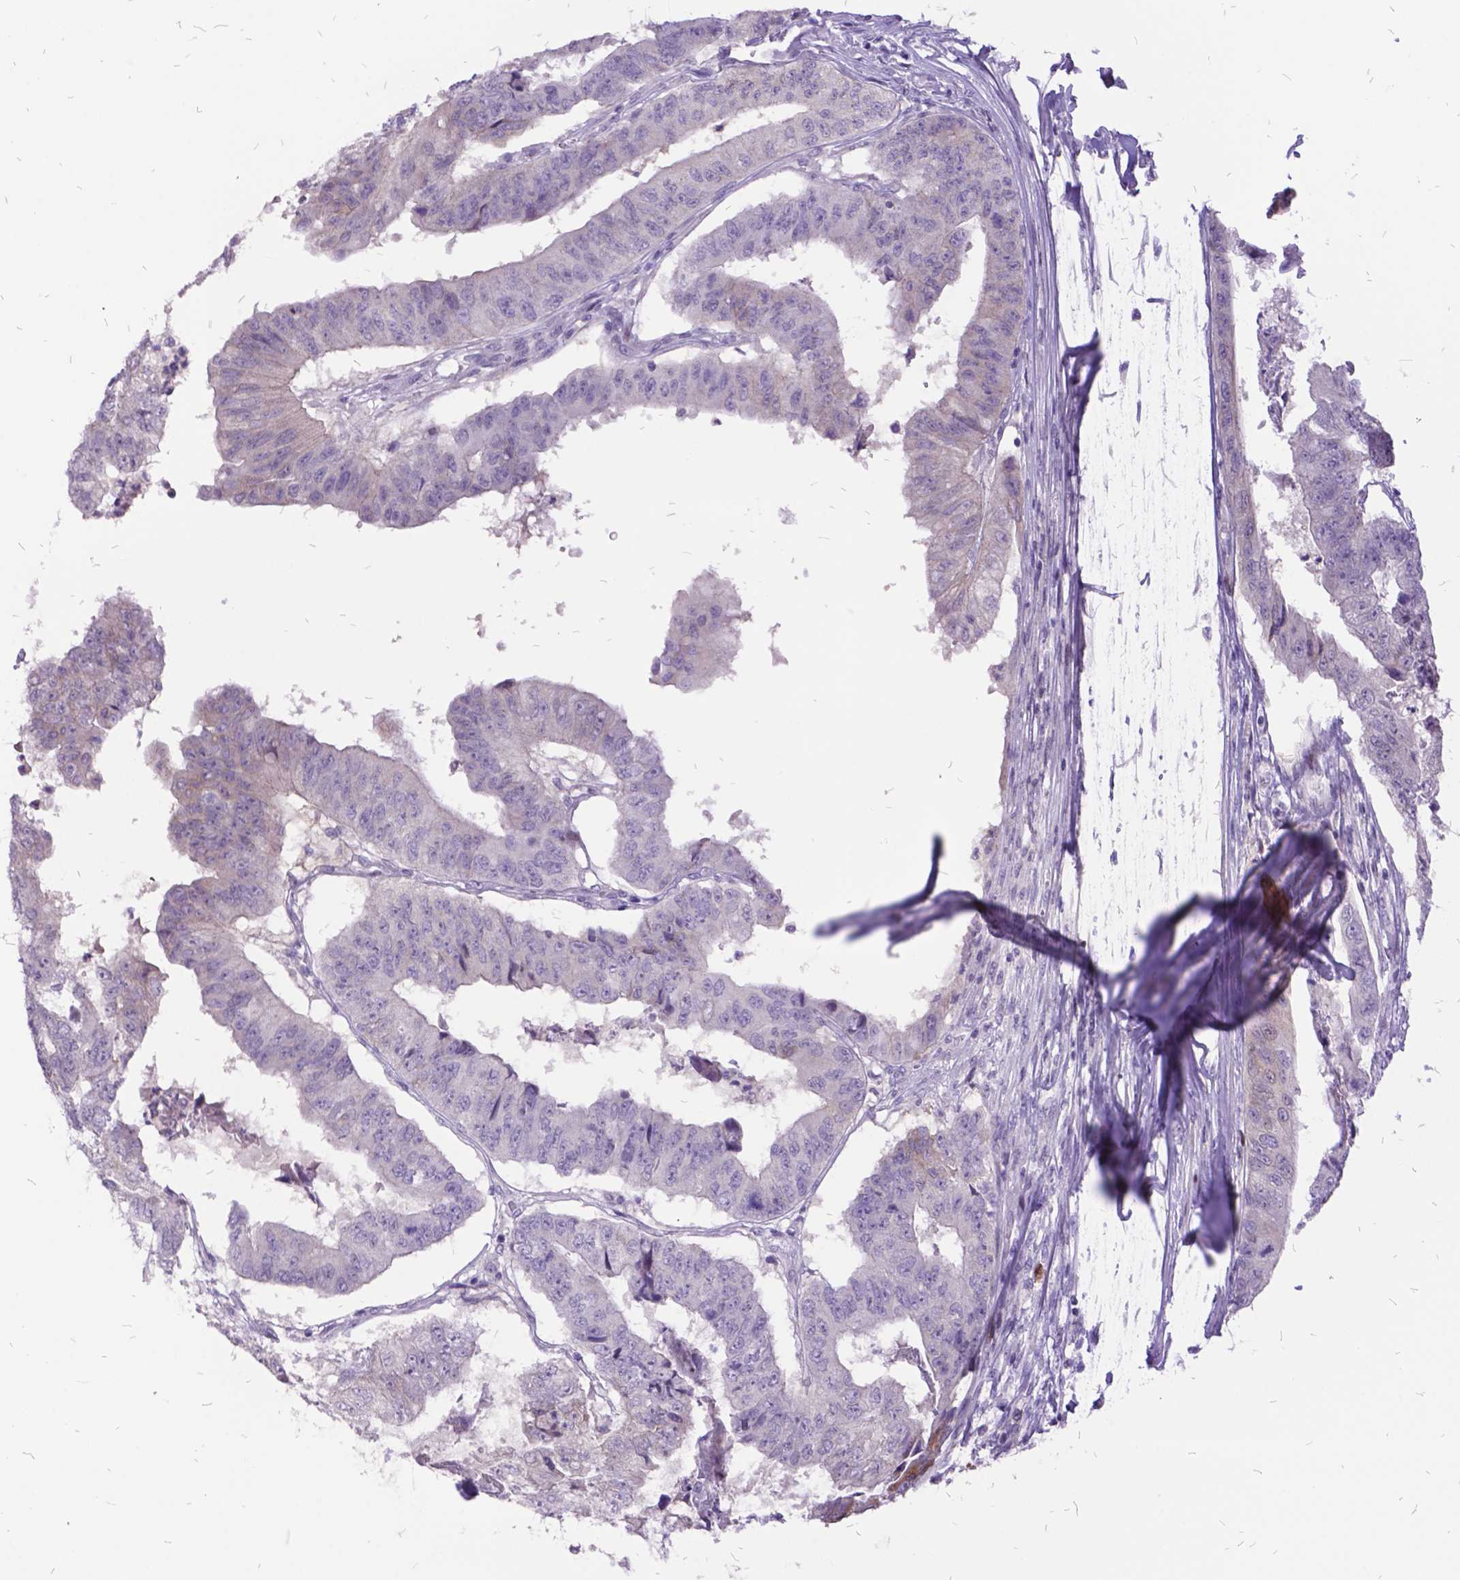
{"staining": {"intensity": "negative", "quantity": "none", "location": "none"}, "tissue": "colorectal cancer", "cell_type": "Tumor cells", "image_type": "cancer", "snomed": [{"axis": "morphology", "description": "Adenocarcinoma, NOS"}, {"axis": "topography", "description": "Colon"}], "caption": "Protein analysis of colorectal adenocarcinoma demonstrates no significant expression in tumor cells.", "gene": "ITGB6", "patient": {"sex": "female", "age": 67}}